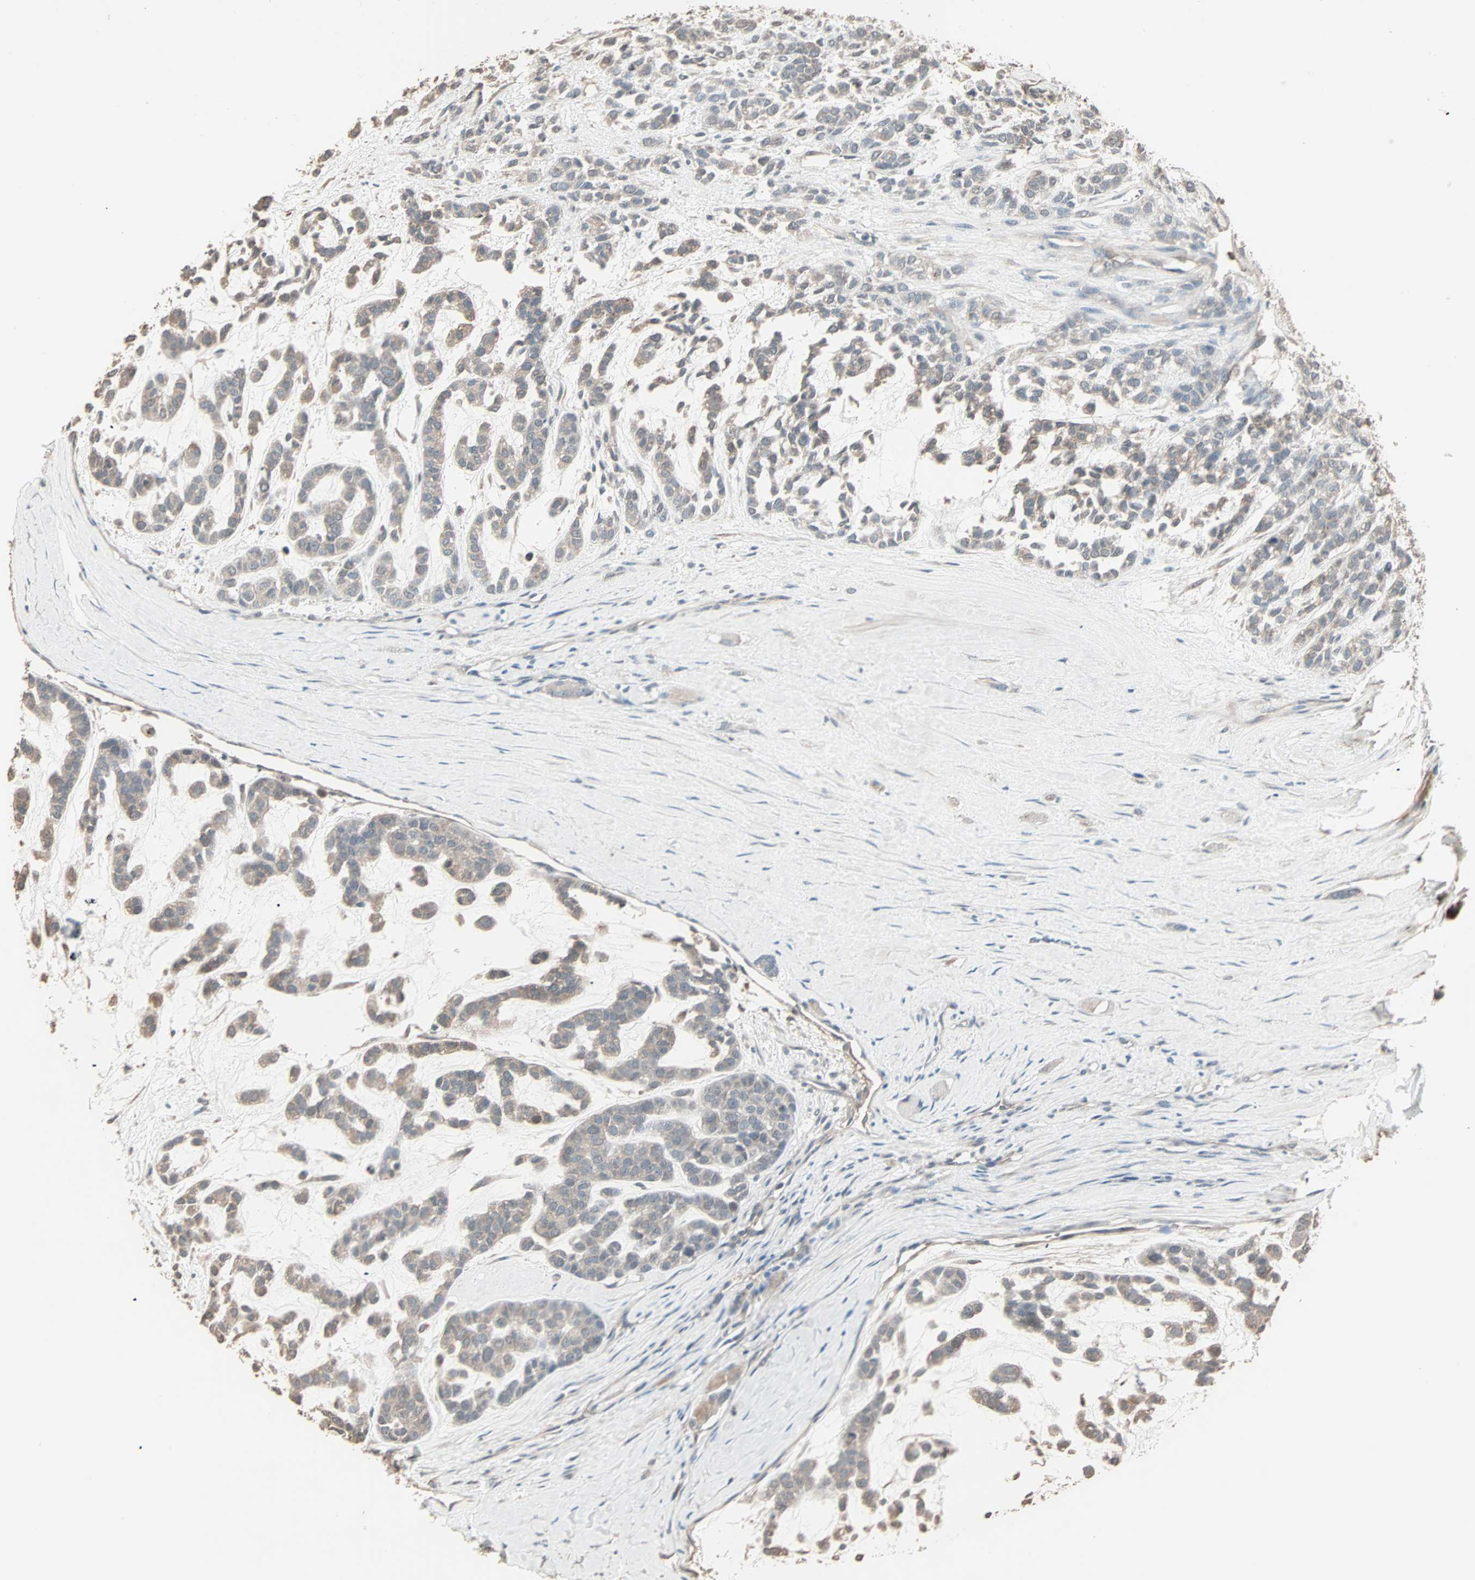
{"staining": {"intensity": "weak", "quantity": "25%-75%", "location": "cytoplasmic/membranous"}, "tissue": "head and neck cancer", "cell_type": "Tumor cells", "image_type": "cancer", "snomed": [{"axis": "morphology", "description": "Adenocarcinoma, NOS"}, {"axis": "morphology", "description": "Adenoma, NOS"}, {"axis": "topography", "description": "Head-Neck"}], "caption": "Head and neck adenoma was stained to show a protein in brown. There is low levels of weak cytoplasmic/membranous positivity in approximately 25%-75% of tumor cells. (Brightfield microscopy of DAB IHC at high magnification).", "gene": "GALNT3", "patient": {"sex": "female", "age": 55}}